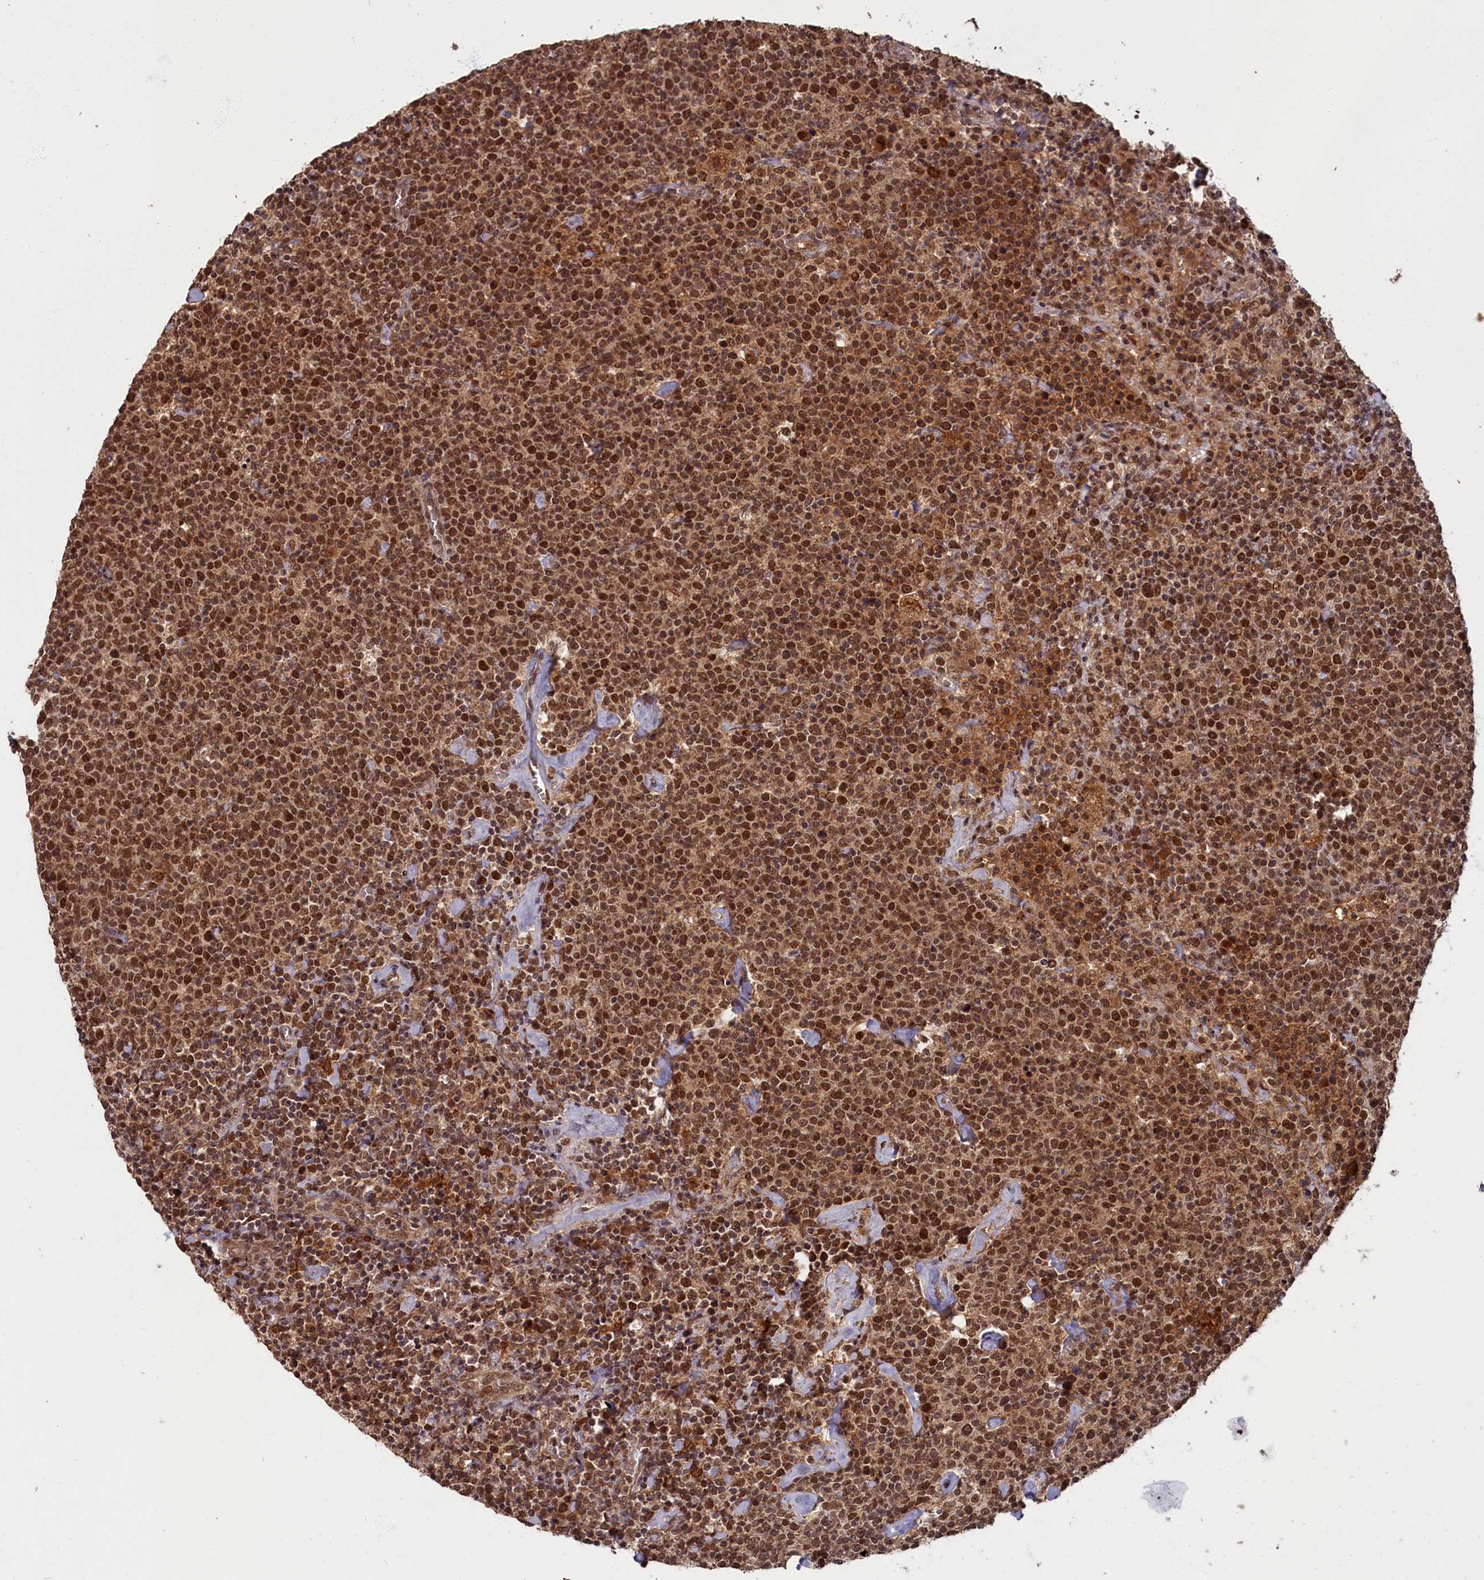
{"staining": {"intensity": "strong", "quantity": ">75%", "location": "nuclear"}, "tissue": "lymphoma", "cell_type": "Tumor cells", "image_type": "cancer", "snomed": [{"axis": "morphology", "description": "Malignant lymphoma, non-Hodgkin's type, High grade"}, {"axis": "topography", "description": "Lymph node"}], "caption": "Protein staining reveals strong nuclear expression in about >75% of tumor cells in malignant lymphoma, non-Hodgkin's type (high-grade).", "gene": "BRCA1", "patient": {"sex": "male", "age": 61}}